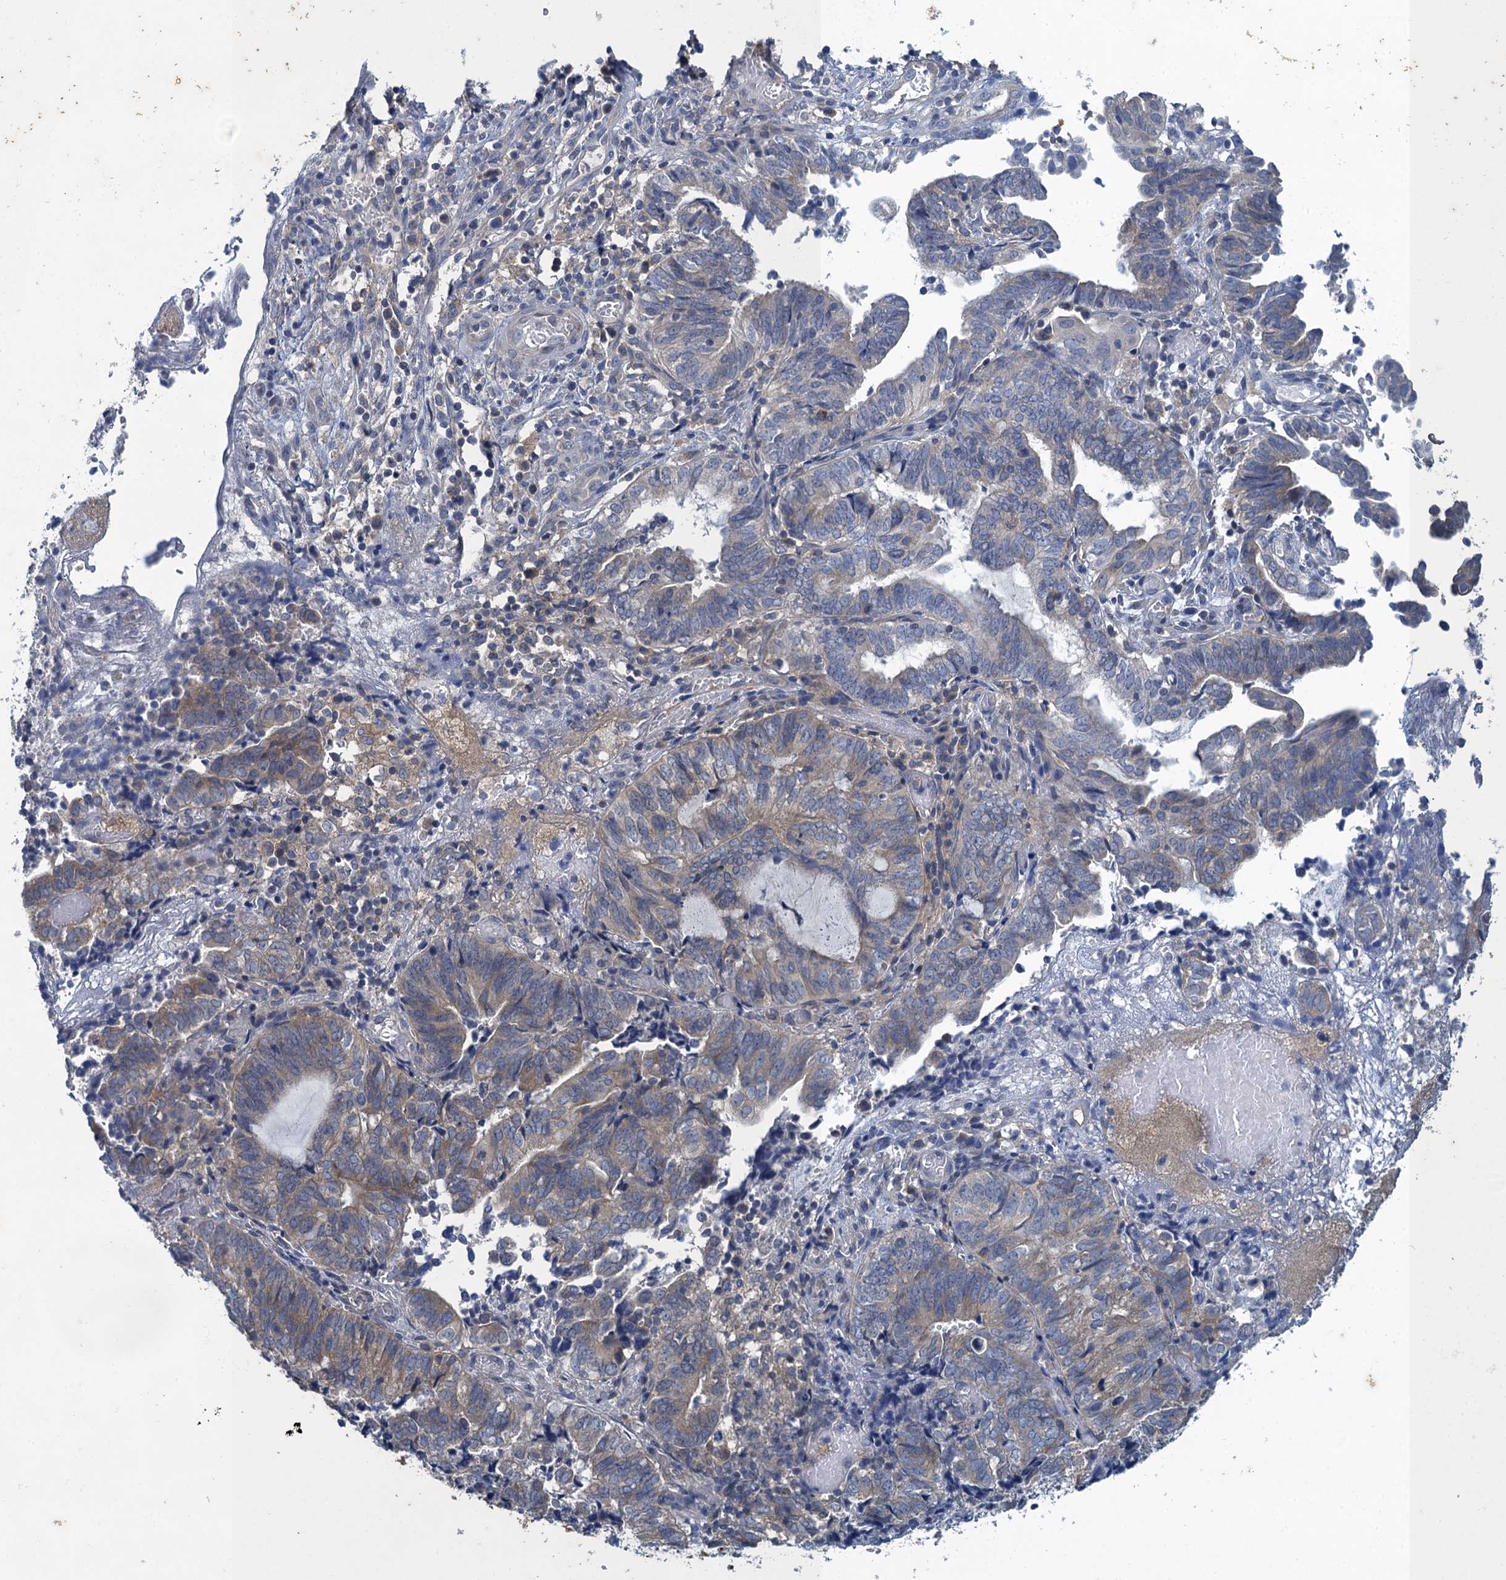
{"staining": {"intensity": "weak", "quantity": "<25%", "location": "cytoplasmic/membranous"}, "tissue": "endometrial cancer", "cell_type": "Tumor cells", "image_type": "cancer", "snomed": [{"axis": "morphology", "description": "Adenocarcinoma, NOS"}, {"axis": "topography", "description": "Uterus"}, {"axis": "topography", "description": "Endometrium"}], "caption": "Immunohistochemistry histopathology image of human endometrial cancer stained for a protein (brown), which reveals no expression in tumor cells. (Stains: DAB immunohistochemistry with hematoxylin counter stain, Microscopy: brightfield microscopy at high magnification).", "gene": "SNAP29", "patient": {"sex": "female", "age": 70}}